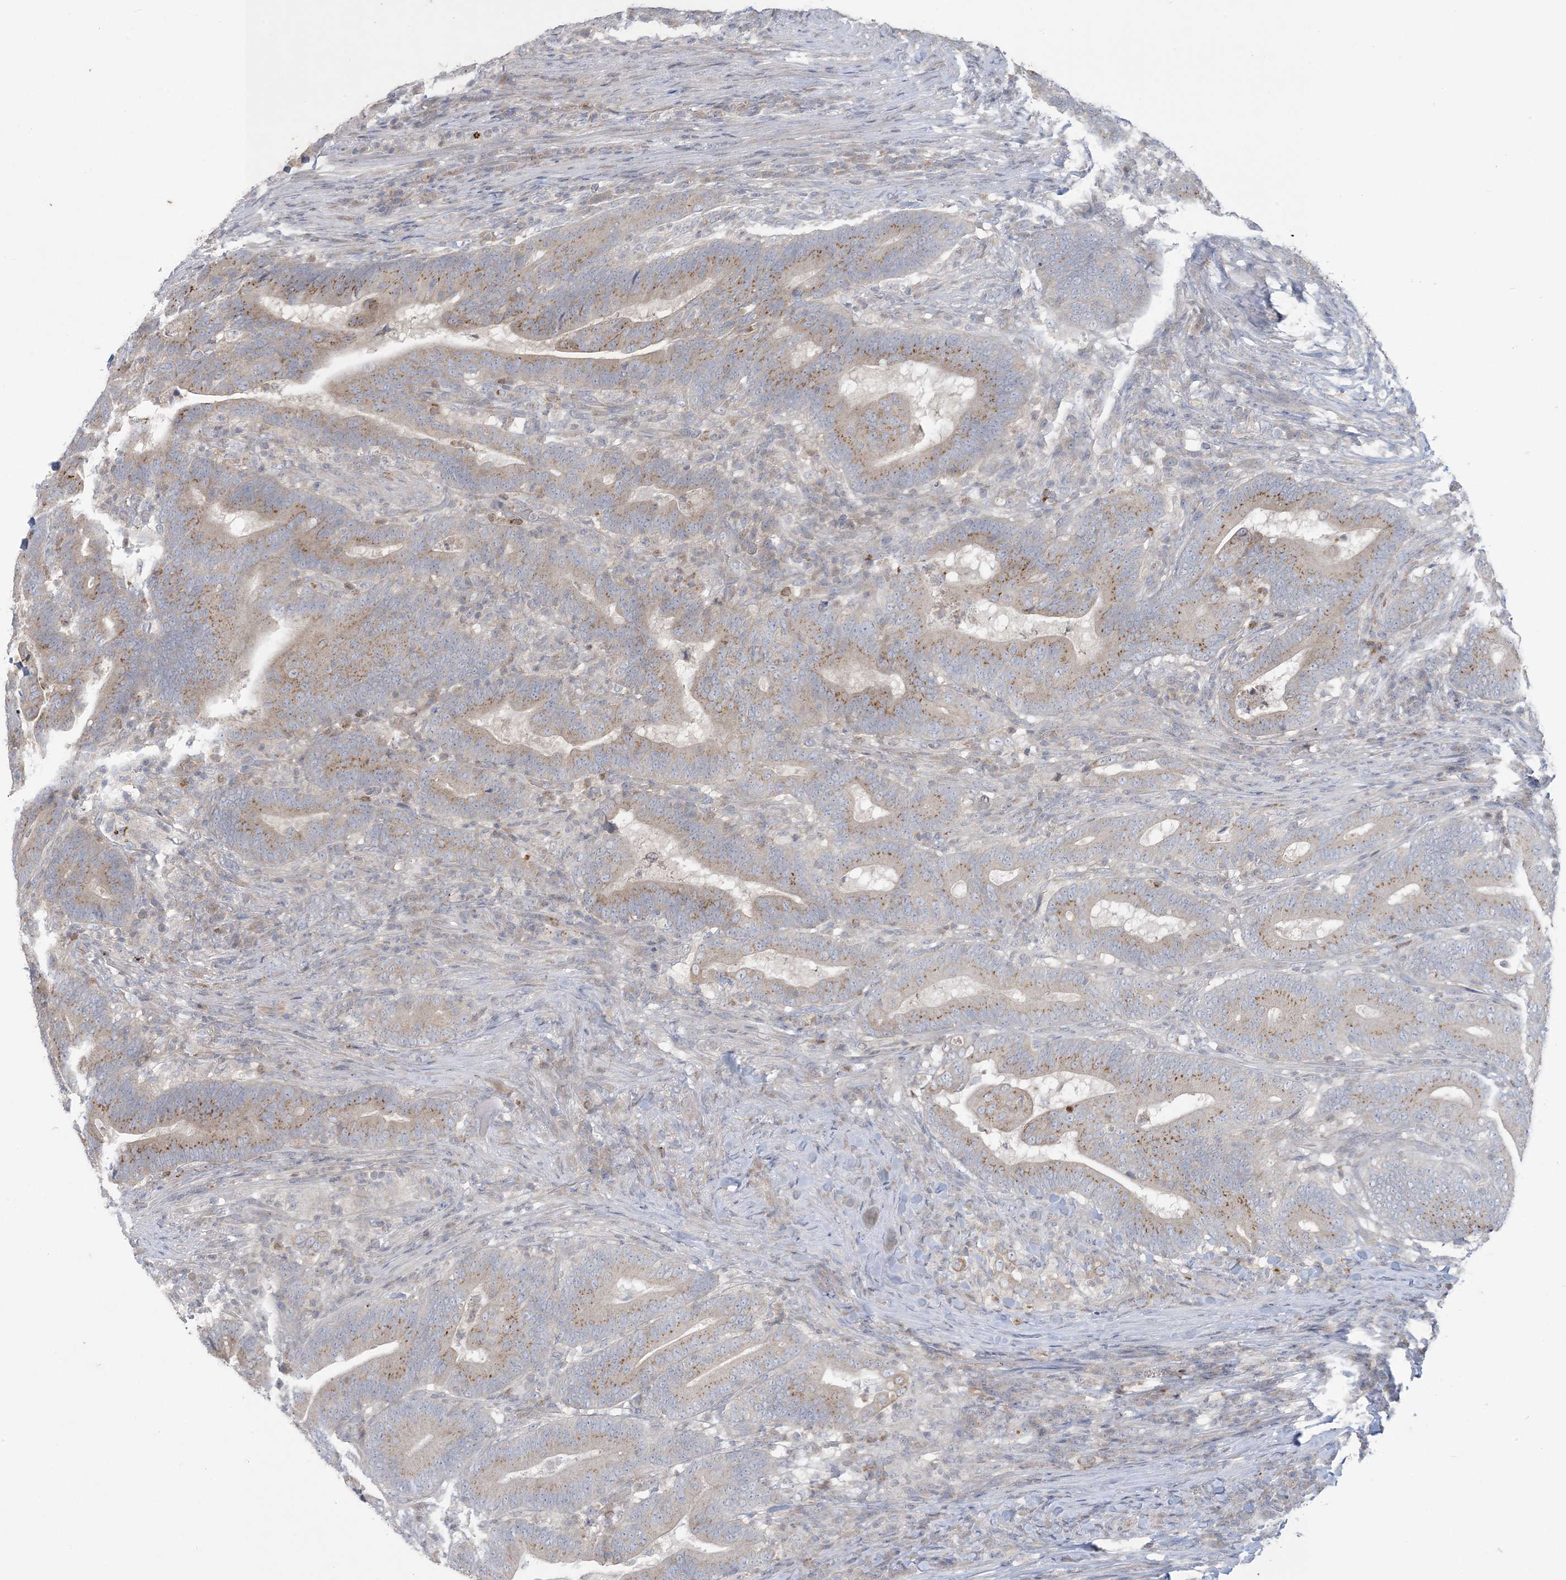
{"staining": {"intensity": "moderate", "quantity": "25%-75%", "location": "cytoplasmic/membranous"}, "tissue": "colorectal cancer", "cell_type": "Tumor cells", "image_type": "cancer", "snomed": [{"axis": "morphology", "description": "Normal tissue, NOS"}, {"axis": "morphology", "description": "Adenocarcinoma, NOS"}, {"axis": "topography", "description": "Colon"}], "caption": "The immunohistochemical stain shows moderate cytoplasmic/membranous expression in tumor cells of colorectal cancer tissue.", "gene": "KIF3A", "patient": {"sex": "female", "age": 66}}